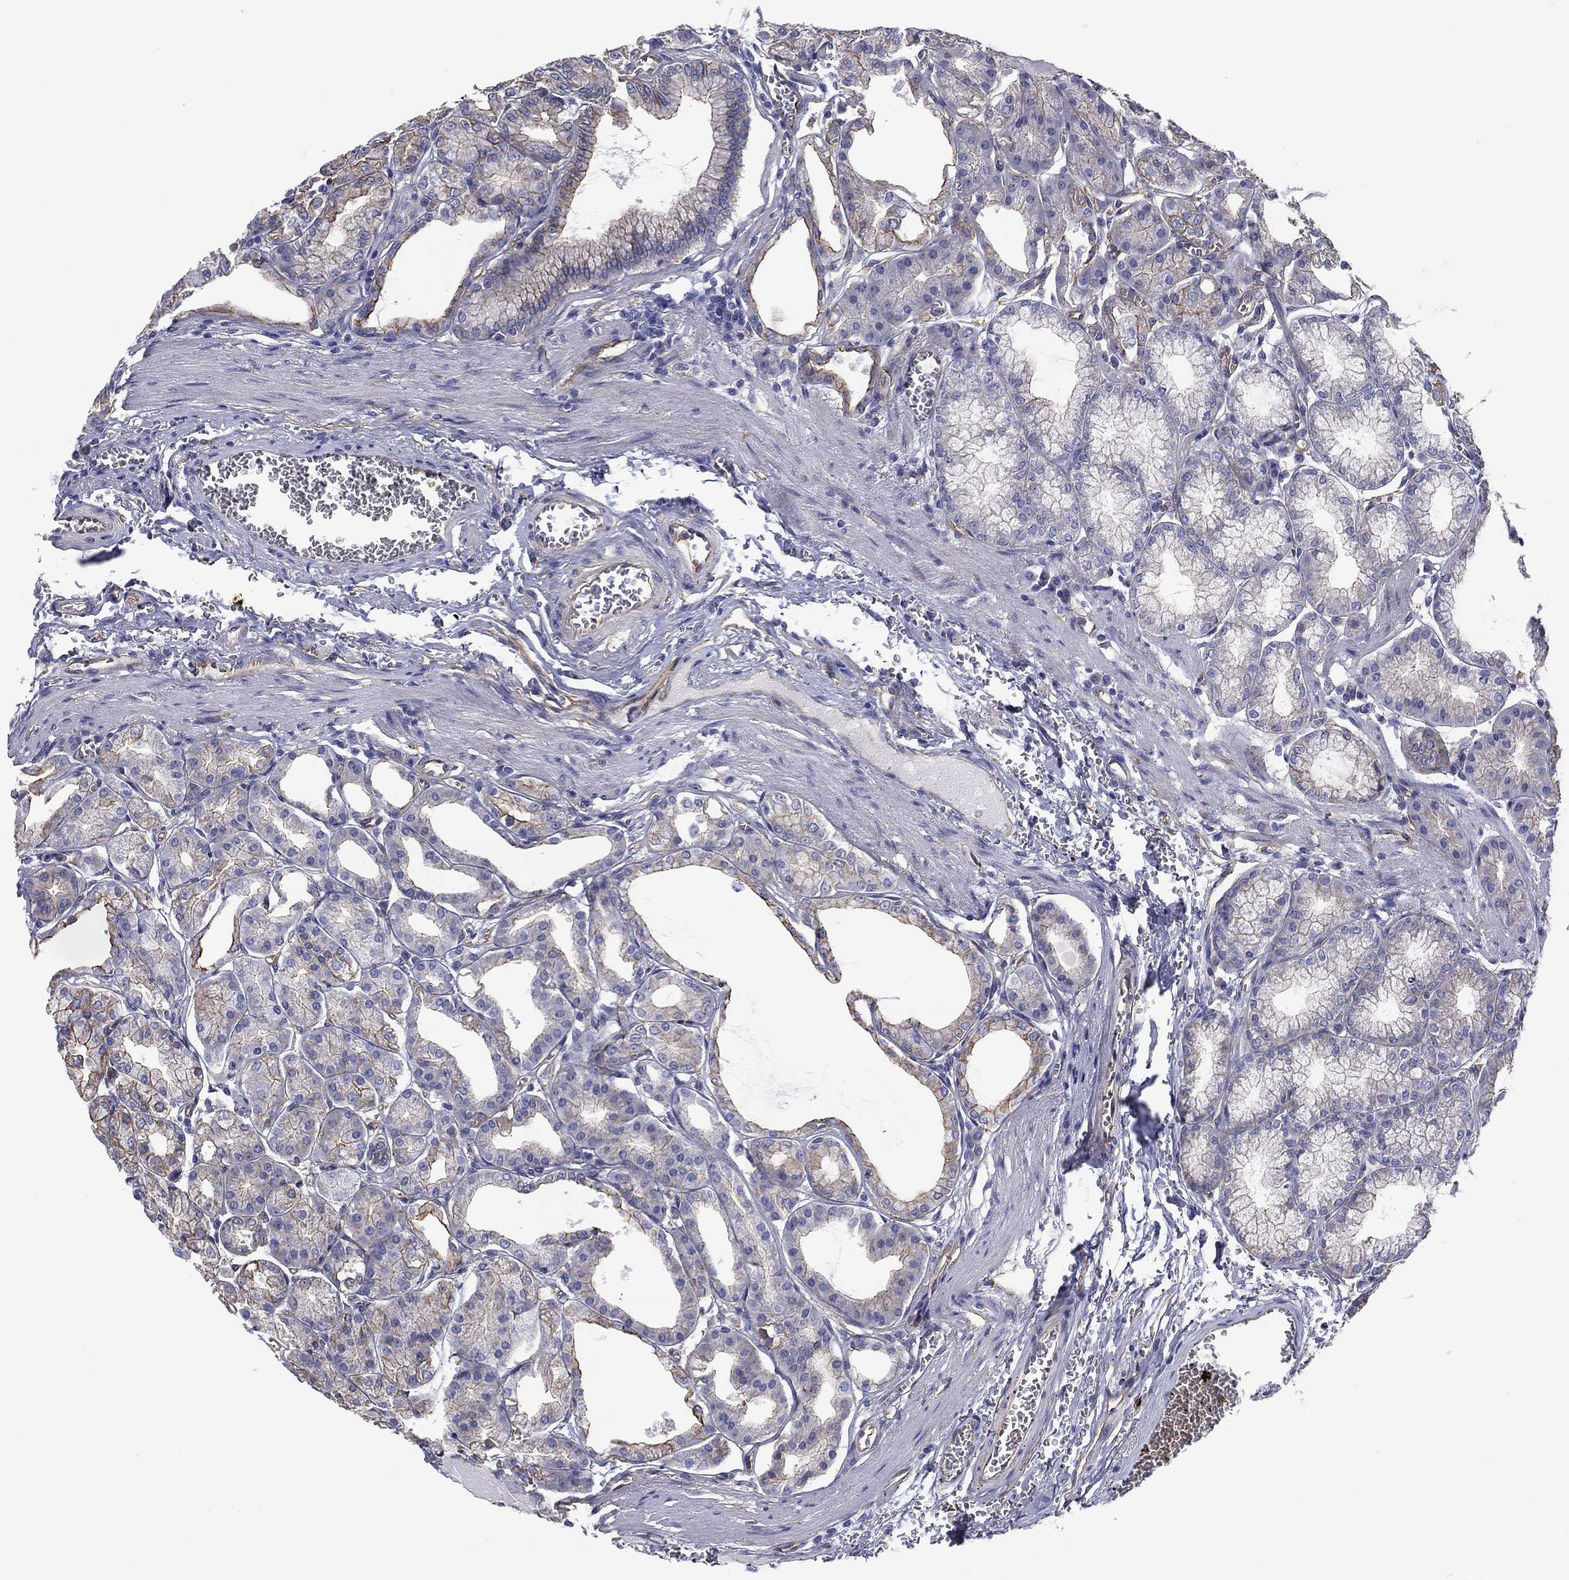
{"staining": {"intensity": "moderate", "quantity": "25%-75%", "location": "cytoplasmic/membranous"}, "tissue": "stomach", "cell_type": "Glandular cells", "image_type": "normal", "snomed": [{"axis": "morphology", "description": "Normal tissue, NOS"}, {"axis": "topography", "description": "Stomach, lower"}], "caption": "A medium amount of moderate cytoplasmic/membranous staining is identified in about 25%-75% of glandular cells in normal stomach. The staining was performed using DAB (3,3'-diaminobenzidine), with brown indicating positive protein expression. Nuclei are stained blue with hematoxylin.", "gene": "TCHH", "patient": {"sex": "male", "age": 71}}